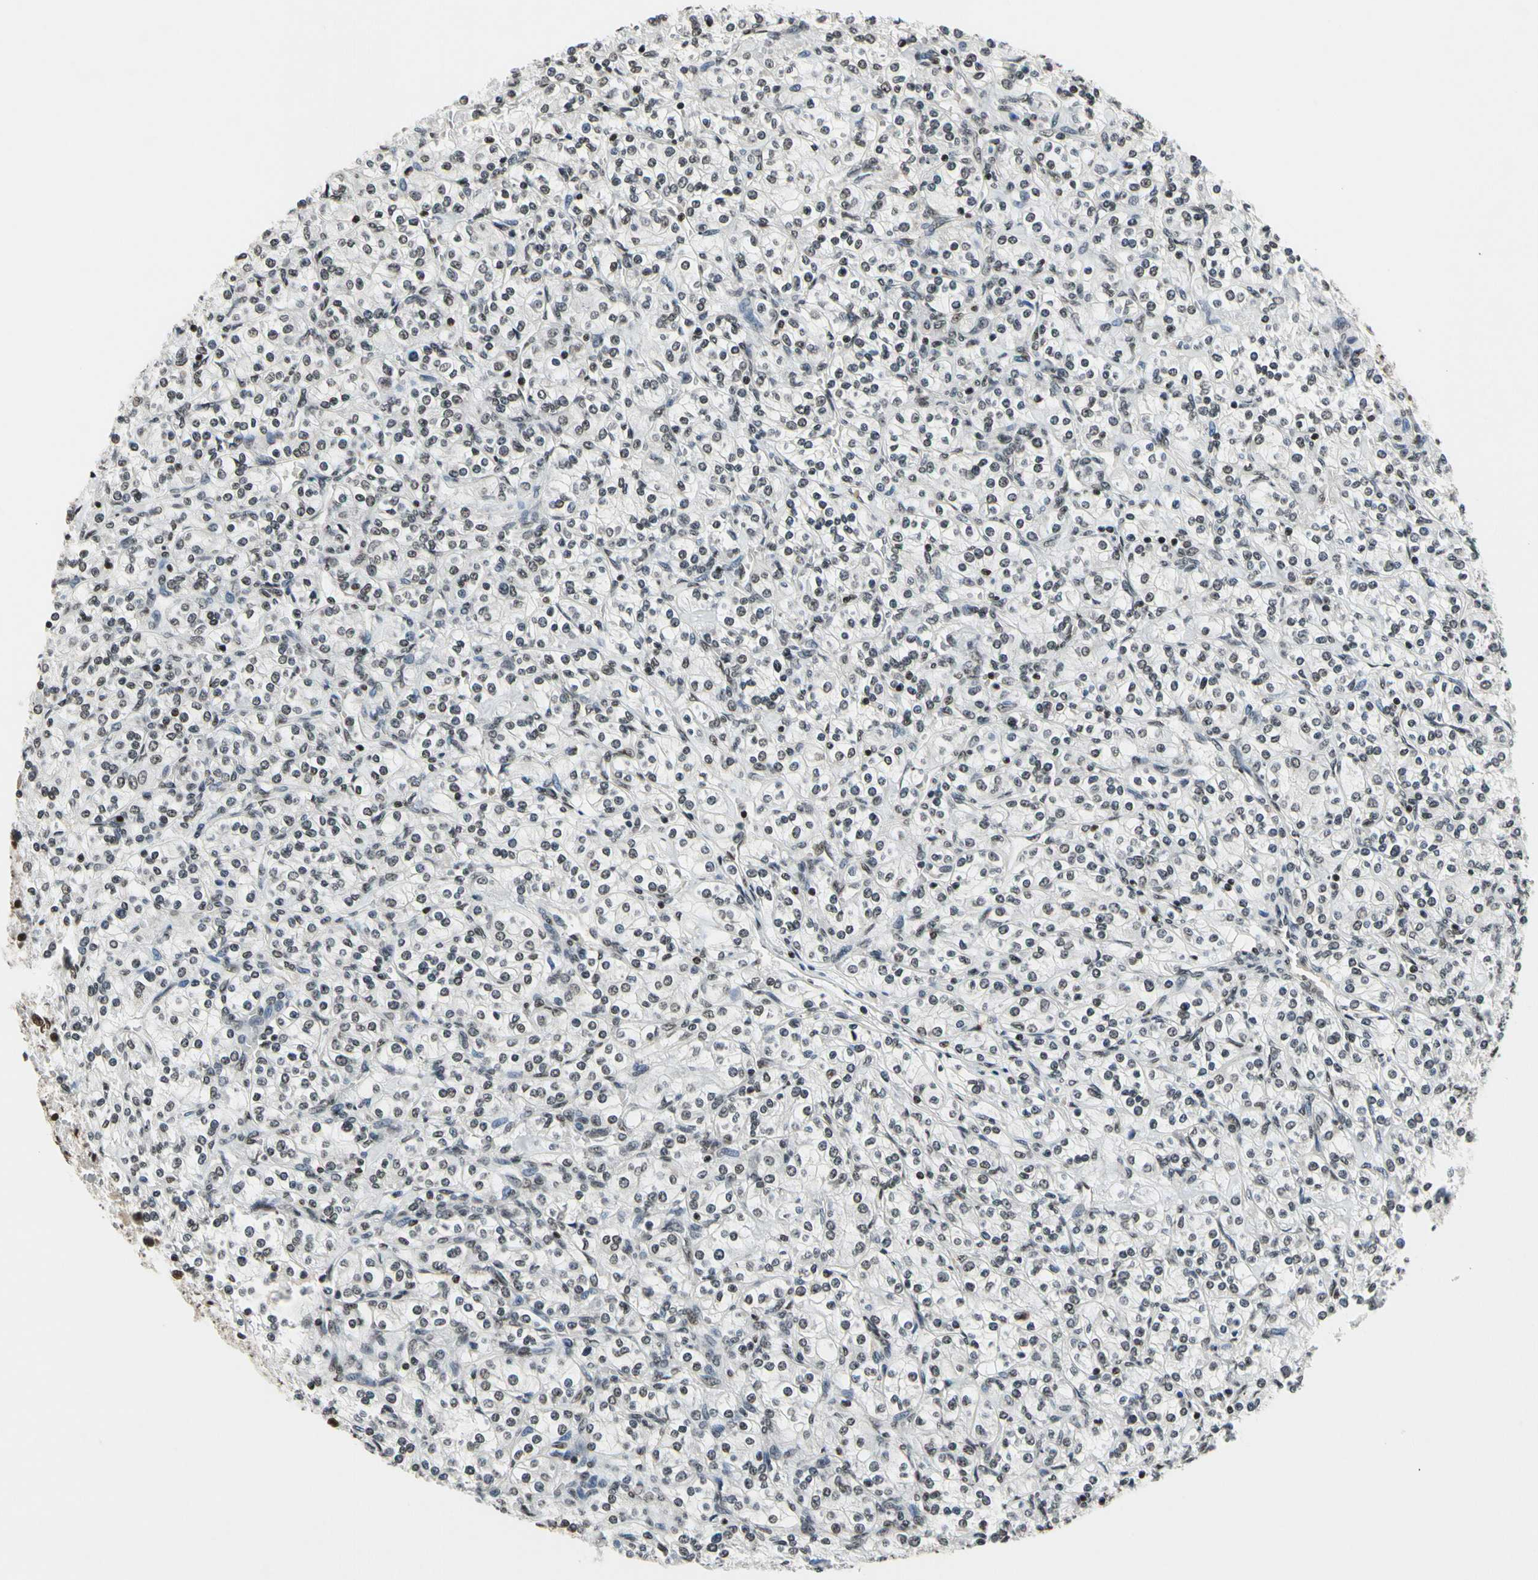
{"staining": {"intensity": "weak", "quantity": ">75%", "location": "nuclear"}, "tissue": "renal cancer", "cell_type": "Tumor cells", "image_type": "cancer", "snomed": [{"axis": "morphology", "description": "Adenocarcinoma, NOS"}, {"axis": "topography", "description": "Kidney"}], "caption": "Brown immunohistochemical staining in human renal cancer (adenocarcinoma) shows weak nuclear expression in approximately >75% of tumor cells.", "gene": "RECQL", "patient": {"sex": "male", "age": 77}}